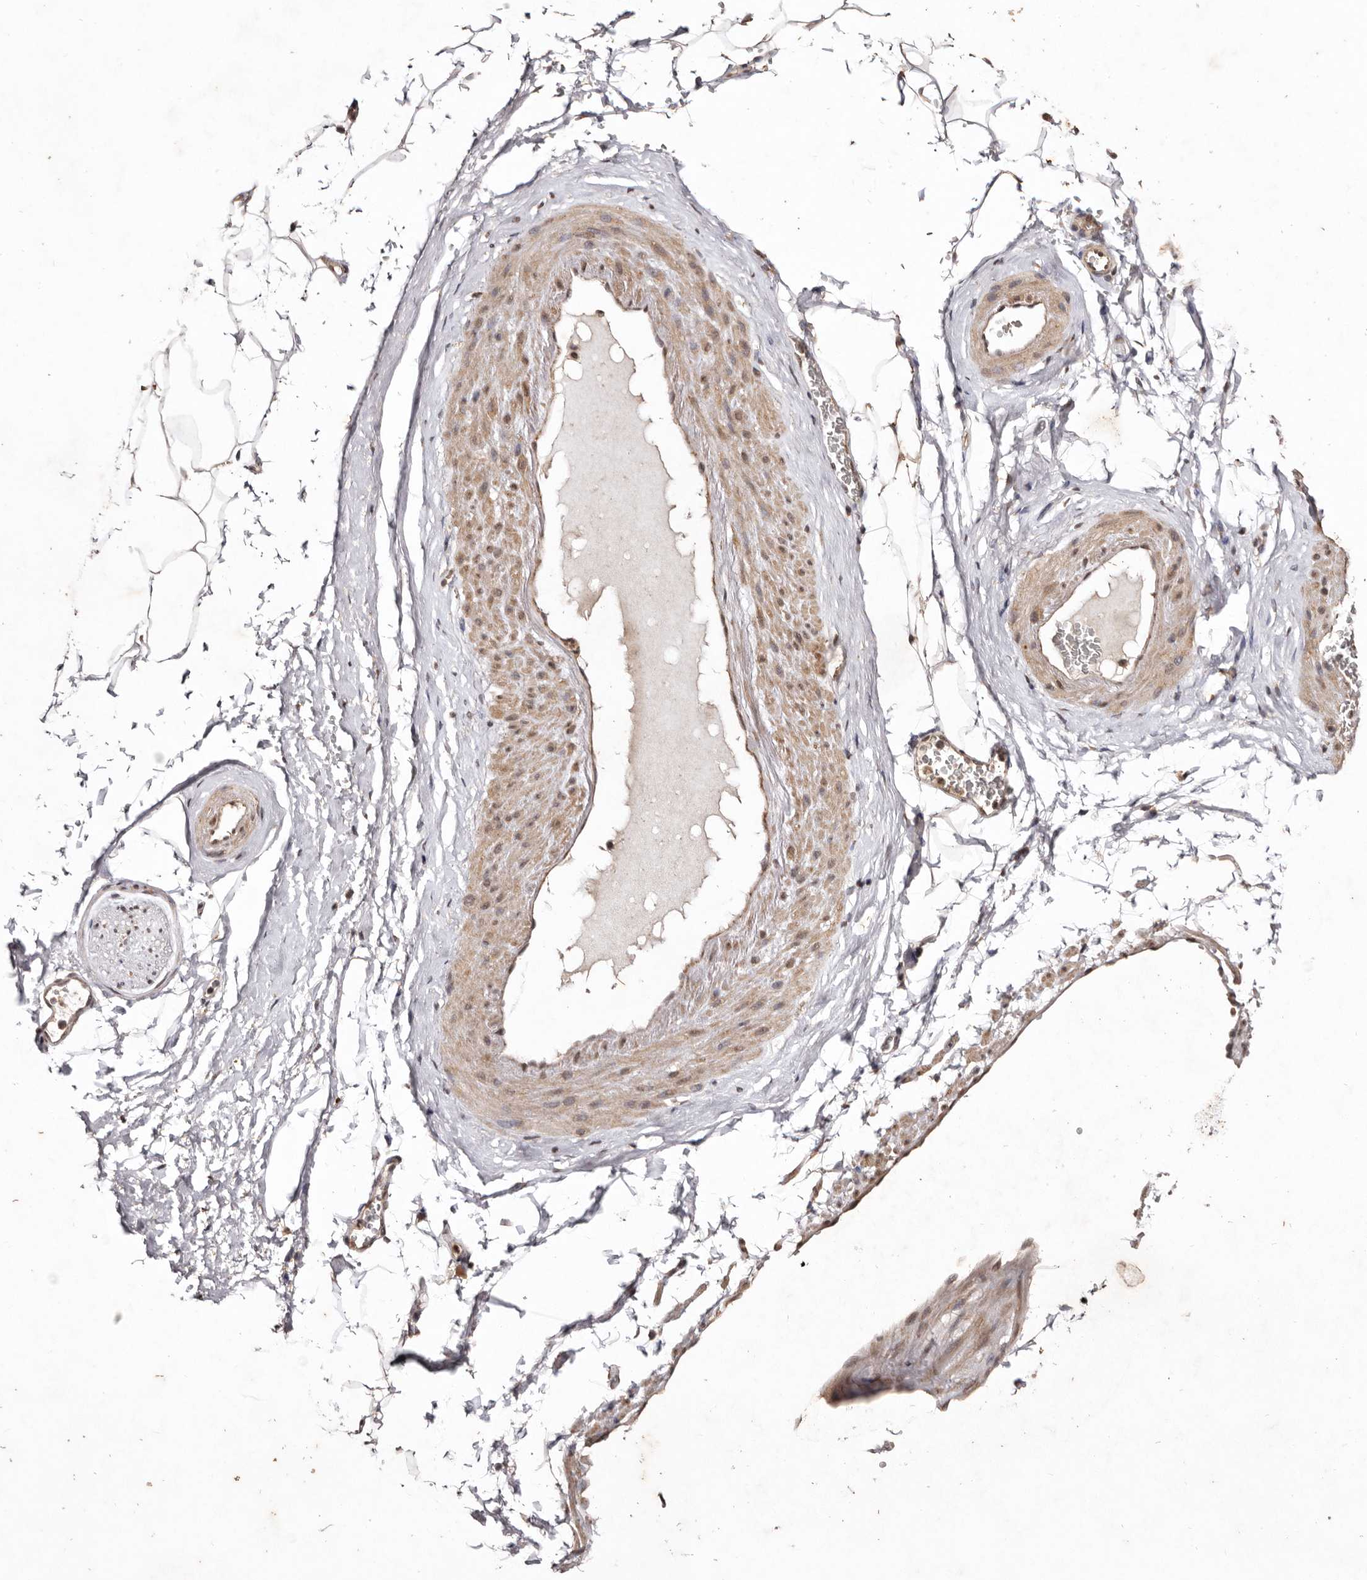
{"staining": {"intensity": "moderate", "quantity": ">75%", "location": "cytoplasmic/membranous,nuclear"}, "tissue": "adipose tissue", "cell_type": "Adipocytes", "image_type": "normal", "snomed": [{"axis": "morphology", "description": "Normal tissue, NOS"}, {"axis": "morphology", "description": "Adenocarcinoma, Low grade"}, {"axis": "topography", "description": "Prostate"}, {"axis": "topography", "description": "Peripheral nerve tissue"}], "caption": "An immunohistochemistry (IHC) histopathology image of unremarkable tissue is shown. Protein staining in brown highlights moderate cytoplasmic/membranous,nuclear positivity in adipose tissue within adipocytes. Immunohistochemistry stains the protein in brown and the nuclei are stained blue.", "gene": "NOTCH1", "patient": {"sex": "male", "age": 63}}